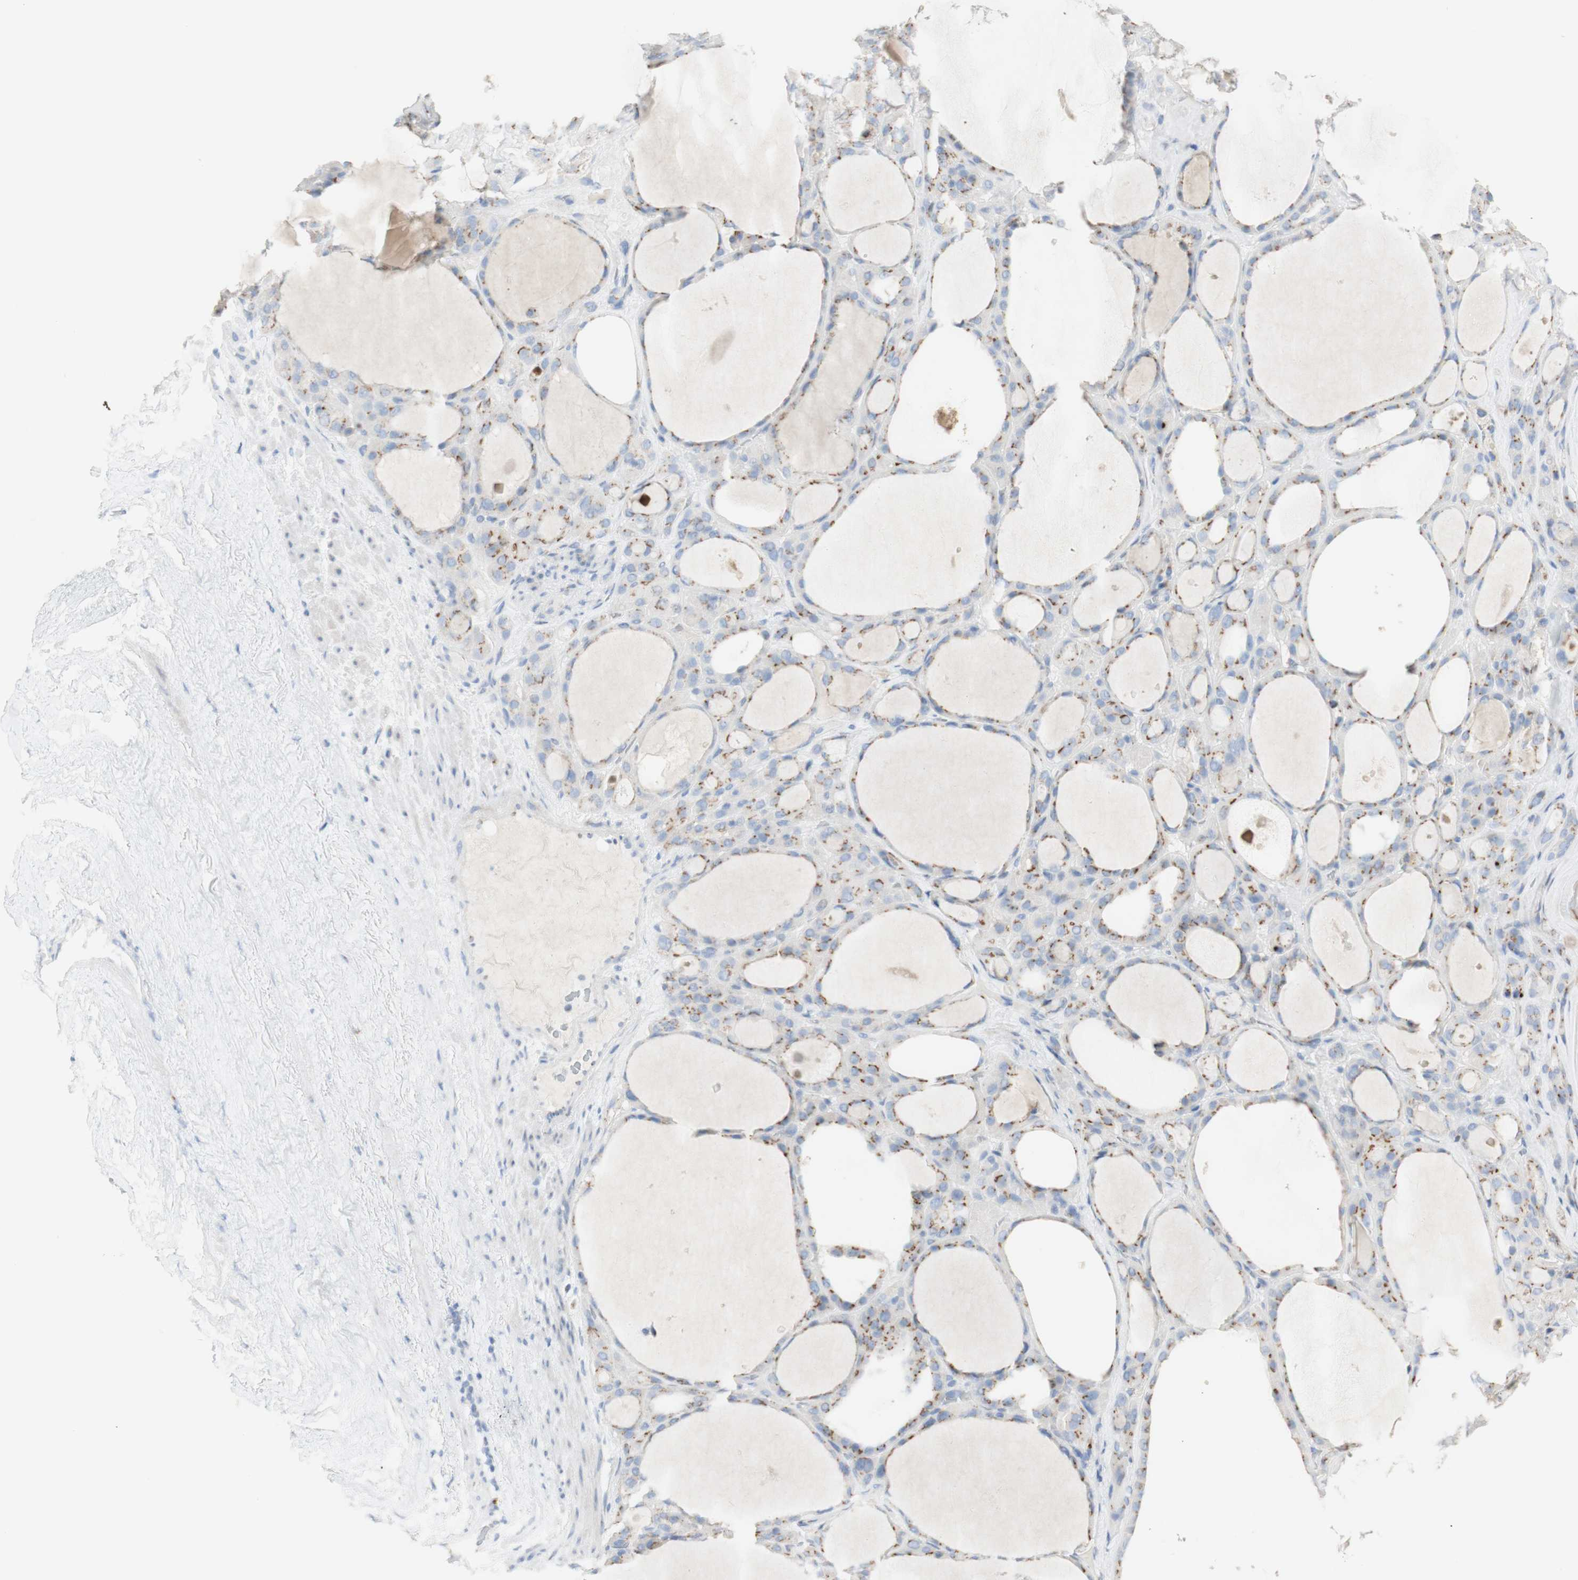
{"staining": {"intensity": "moderate", "quantity": ">75%", "location": "cytoplasmic/membranous"}, "tissue": "thyroid gland", "cell_type": "Glandular cells", "image_type": "normal", "snomed": [{"axis": "morphology", "description": "Normal tissue, NOS"}, {"axis": "morphology", "description": "Carcinoma, NOS"}, {"axis": "topography", "description": "Thyroid gland"}], "caption": "IHC image of unremarkable thyroid gland stained for a protein (brown), which displays medium levels of moderate cytoplasmic/membranous expression in approximately >75% of glandular cells.", "gene": "MANEA", "patient": {"sex": "female", "age": 86}}